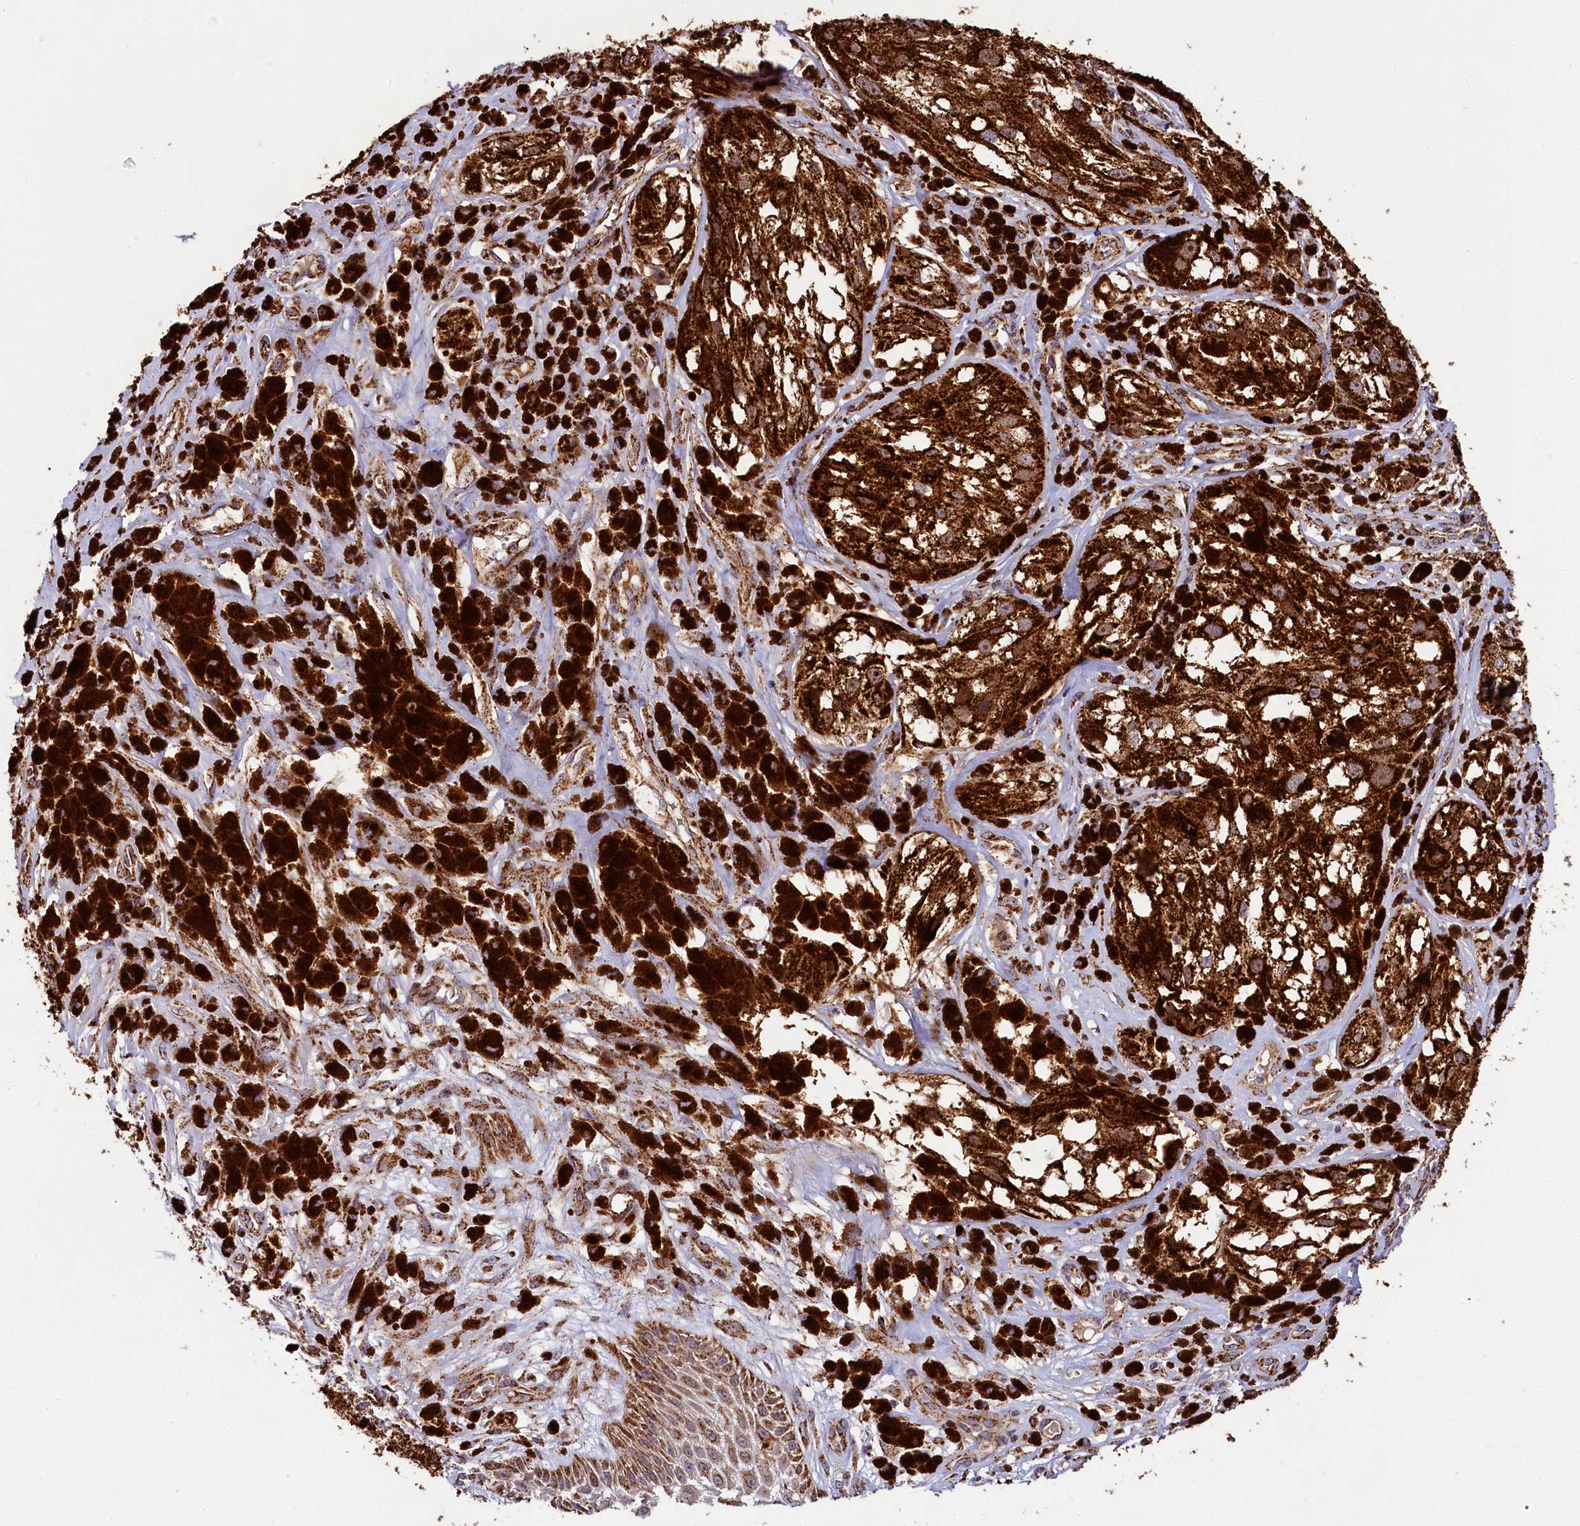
{"staining": {"intensity": "strong", "quantity": ">75%", "location": "cytoplasmic/membranous"}, "tissue": "melanoma", "cell_type": "Tumor cells", "image_type": "cancer", "snomed": [{"axis": "morphology", "description": "Malignant melanoma, NOS"}, {"axis": "topography", "description": "Skin"}], "caption": "A high-resolution image shows immunohistochemistry (IHC) staining of melanoma, which displays strong cytoplasmic/membranous staining in about >75% of tumor cells. The protein is stained brown, and the nuclei are stained in blue (DAB (3,3'-diaminobenzidine) IHC with brightfield microscopy, high magnification).", "gene": "CLYBL", "patient": {"sex": "male", "age": 88}}